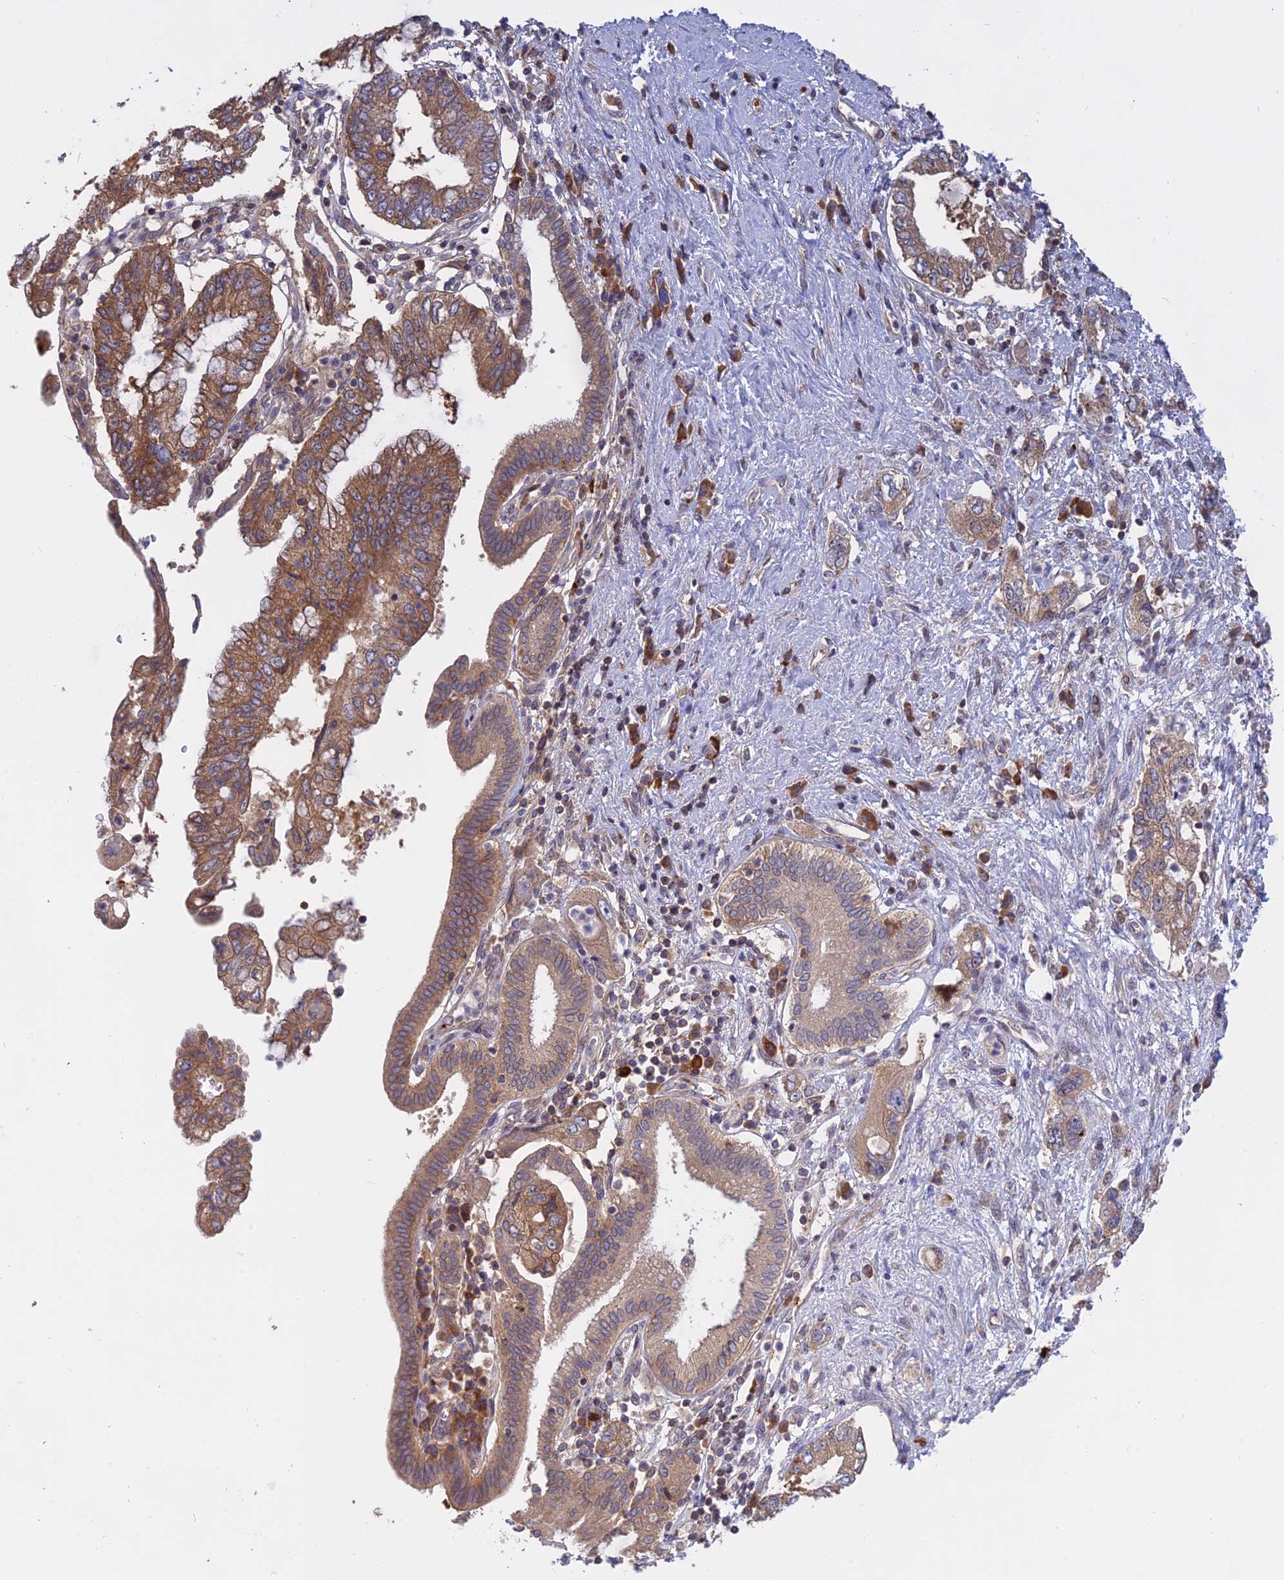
{"staining": {"intensity": "moderate", "quantity": ">75%", "location": "cytoplasmic/membranous"}, "tissue": "pancreatic cancer", "cell_type": "Tumor cells", "image_type": "cancer", "snomed": [{"axis": "morphology", "description": "Adenocarcinoma, NOS"}, {"axis": "topography", "description": "Pancreas"}], "caption": "Immunohistochemical staining of pancreatic adenocarcinoma shows medium levels of moderate cytoplasmic/membranous positivity in approximately >75% of tumor cells.", "gene": "IL21R", "patient": {"sex": "female", "age": 73}}